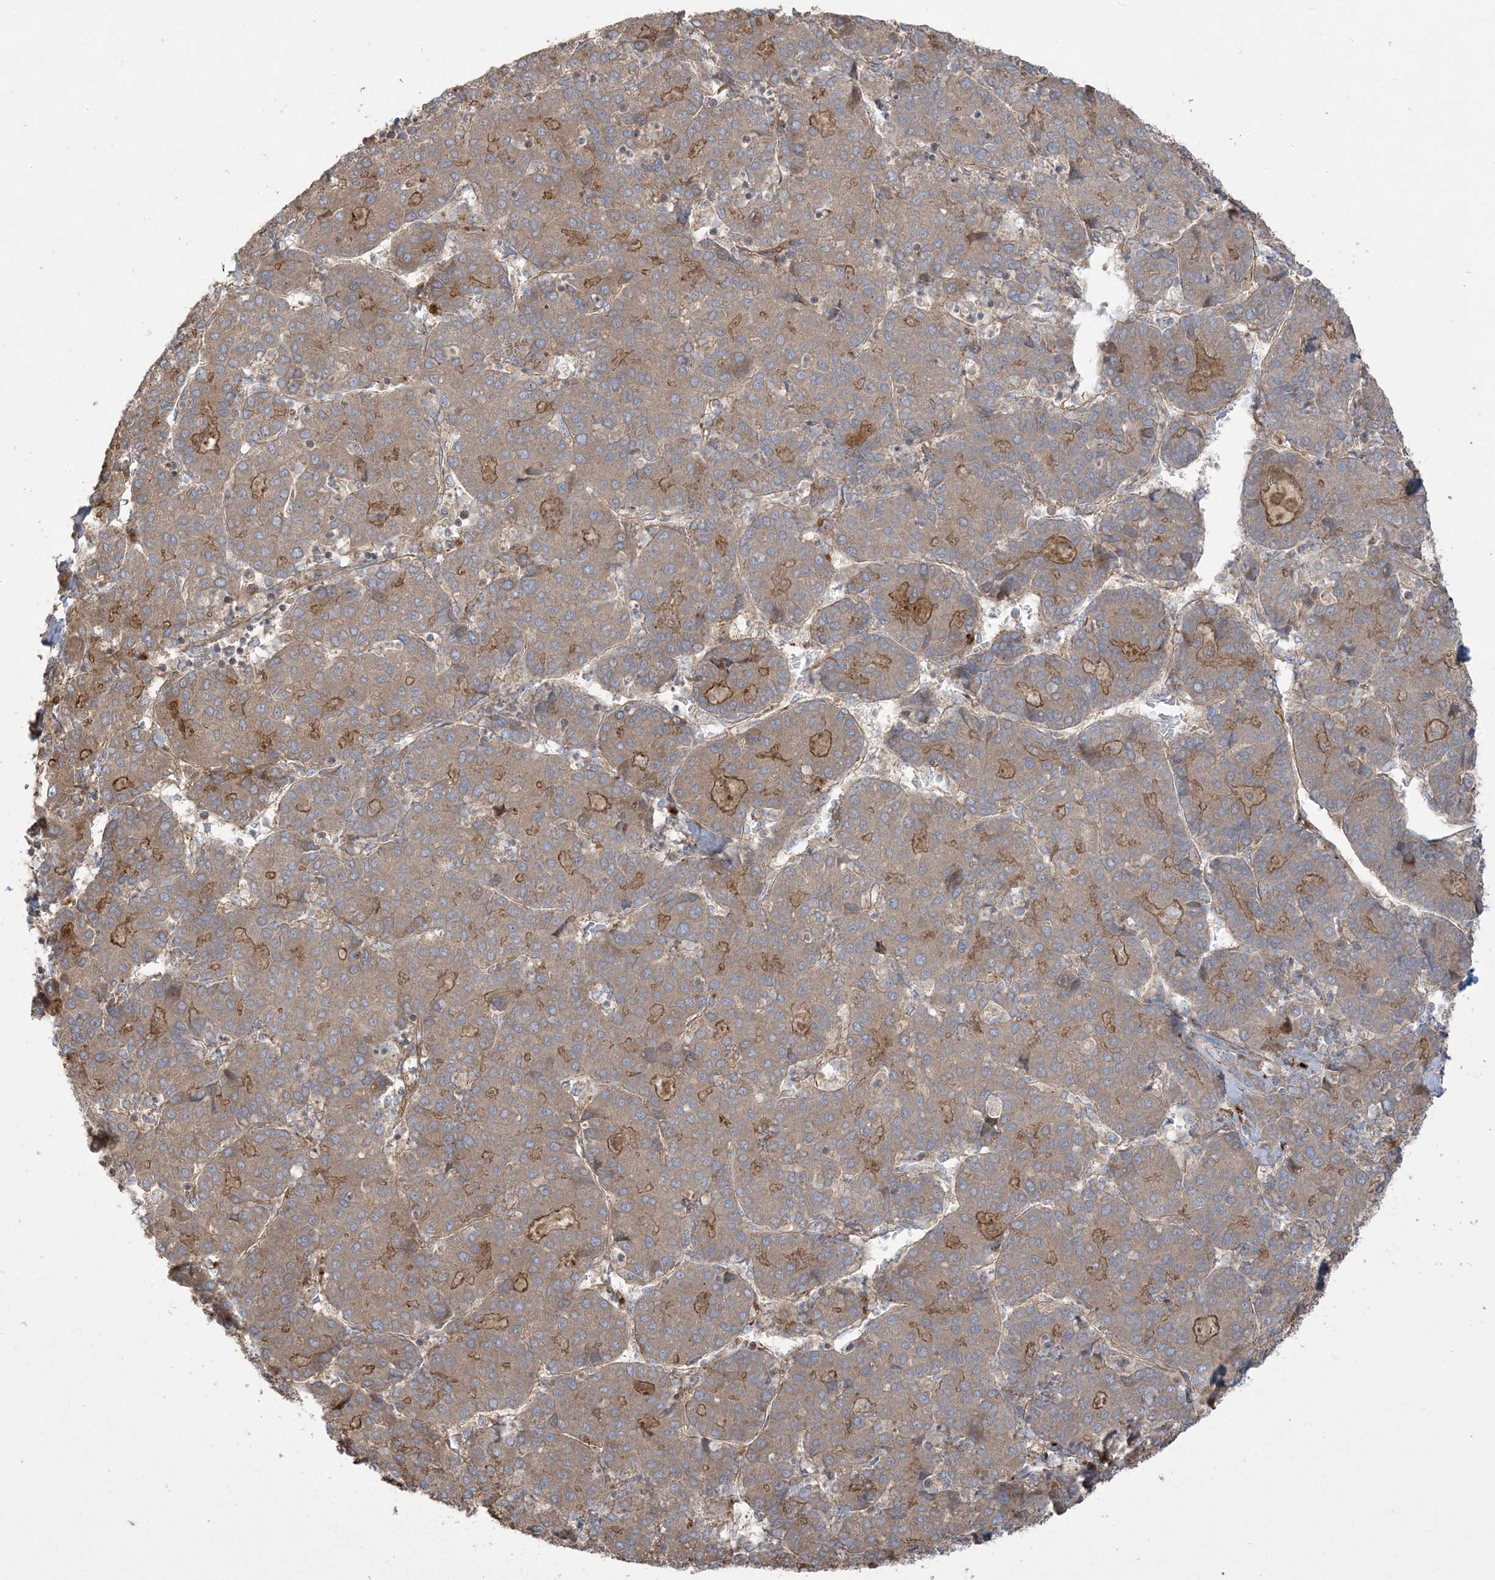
{"staining": {"intensity": "moderate", "quantity": "25%-75%", "location": "cytoplasmic/membranous"}, "tissue": "liver cancer", "cell_type": "Tumor cells", "image_type": "cancer", "snomed": [{"axis": "morphology", "description": "Carcinoma, Hepatocellular, NOS"}, {"axis": "topography", "description": "Liver"}], "caption": "DAB immunohistochemical staining of liver hepatocellular carcinoma displays moderate cytoplasmic/membranous protein positivity in about 25%-75% of tumor cells. (brown staining indicates protein expression, while blue staining denotes nuclei).", "gene": "KLHL18", "patient": {"sex": "male", "age": 65}}